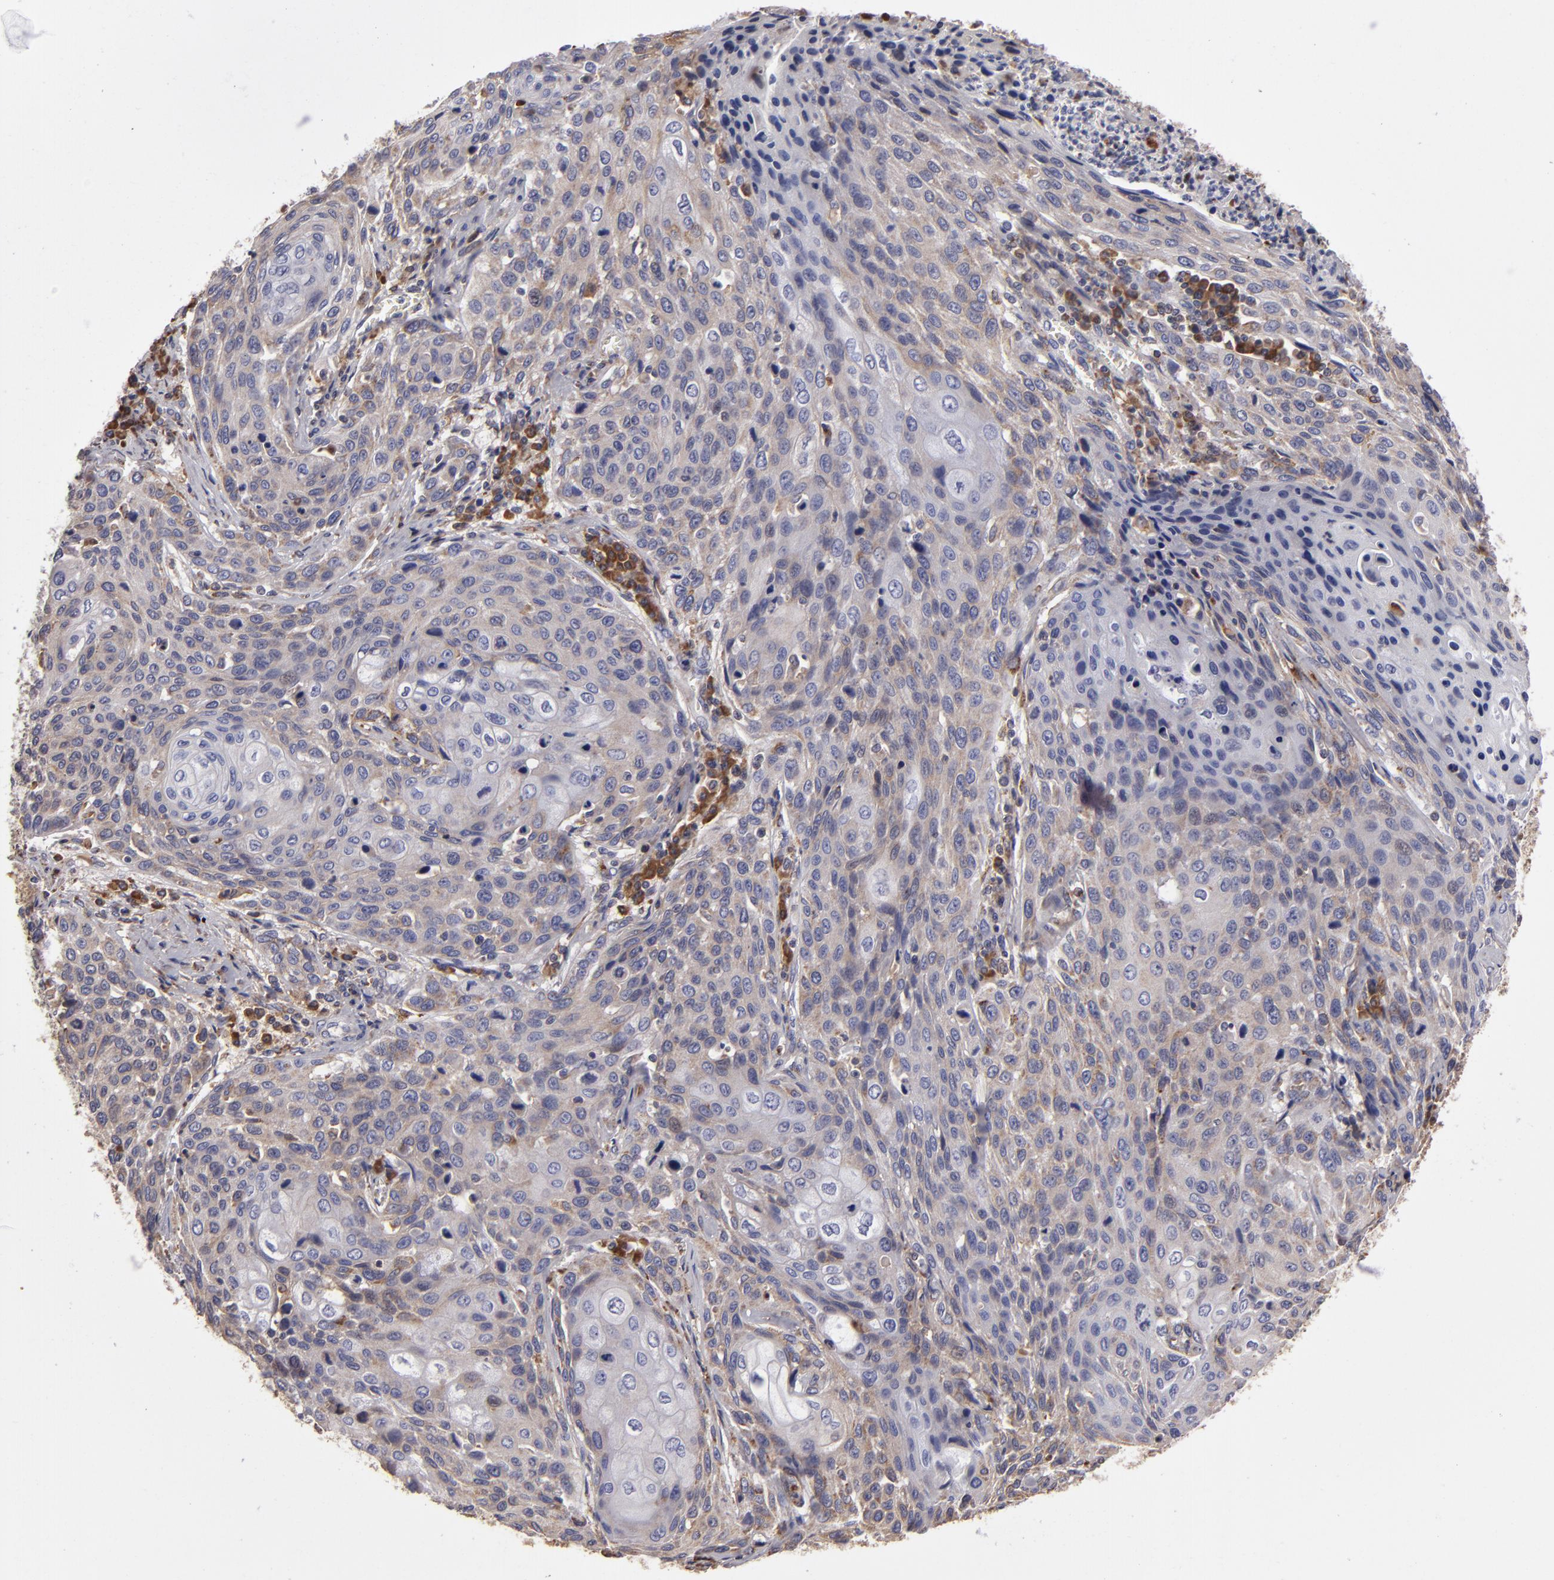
{"staining": {"intensity": "weak", "quantity": "25%-75%", "location": "cytoplasmic/membranous"}, "tissue": "cervical cancer", "cell_type": "Tumor cells", "image_type": "cancer", "snomed": [{"axis": "morphology", "description": "Squamous cell carcinoma, NOS"}, {"axis": "topography", "description": "Cervix"}], "caption": "High-magnification brightfield microscopy of cervical squamous cell carcinoma stained with DAB (3,3'-diaminobenzidine) (brown) and counterstained with hematoxylin (blue). tumor cells exhibit weak cytoplasmic/membranous positivity is identified in about25%-75% of cells.", "gene": "CFB", "patient": {"sex": "female", "age": 32}}